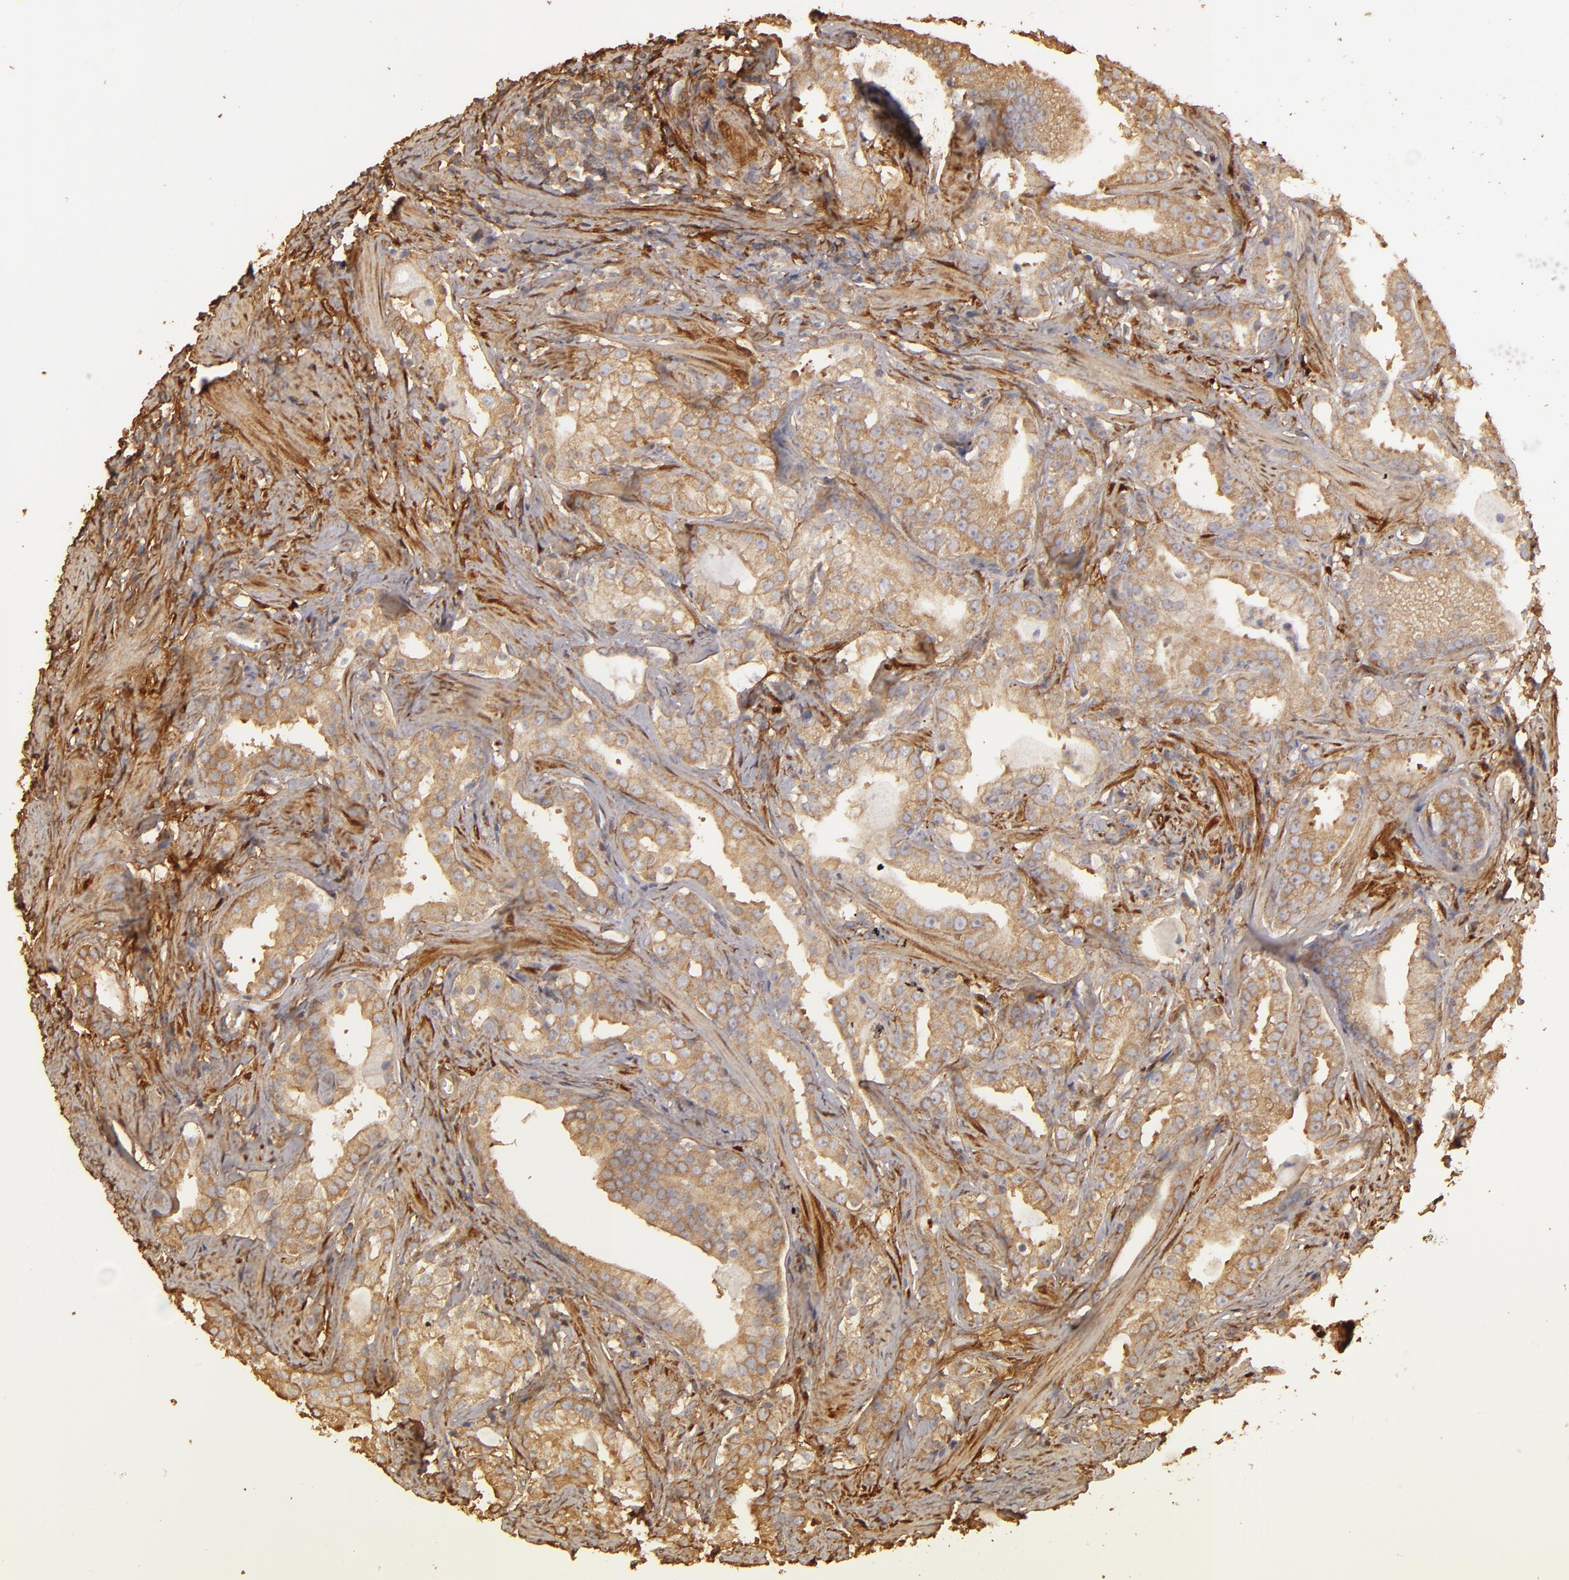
{"staining": {"intensity": "weak", "quantity": ">75%", "location": "cytoplasmic/membranous"}, "tissue": "prostate cancer", "cell_type": "Tumor cells", "image_type": "cancer", "snomed": [{"axis": "morphology", "description": "Adenocarcinoma, Low grade"}, {"axis": "topography", "description": "Prostate"}], "caption": "Immunohistochemistry (IHC) (DAB) staining of human prostate low-grade adenocarcinoma shows weak cytoplasmic/membranous protein staining in about >75% of tumor cells. (Brightfield microscopy of DAB IHC at high magnification).", "gene": "HSPB6", "patient": {"sex": "male", "age": 65}}